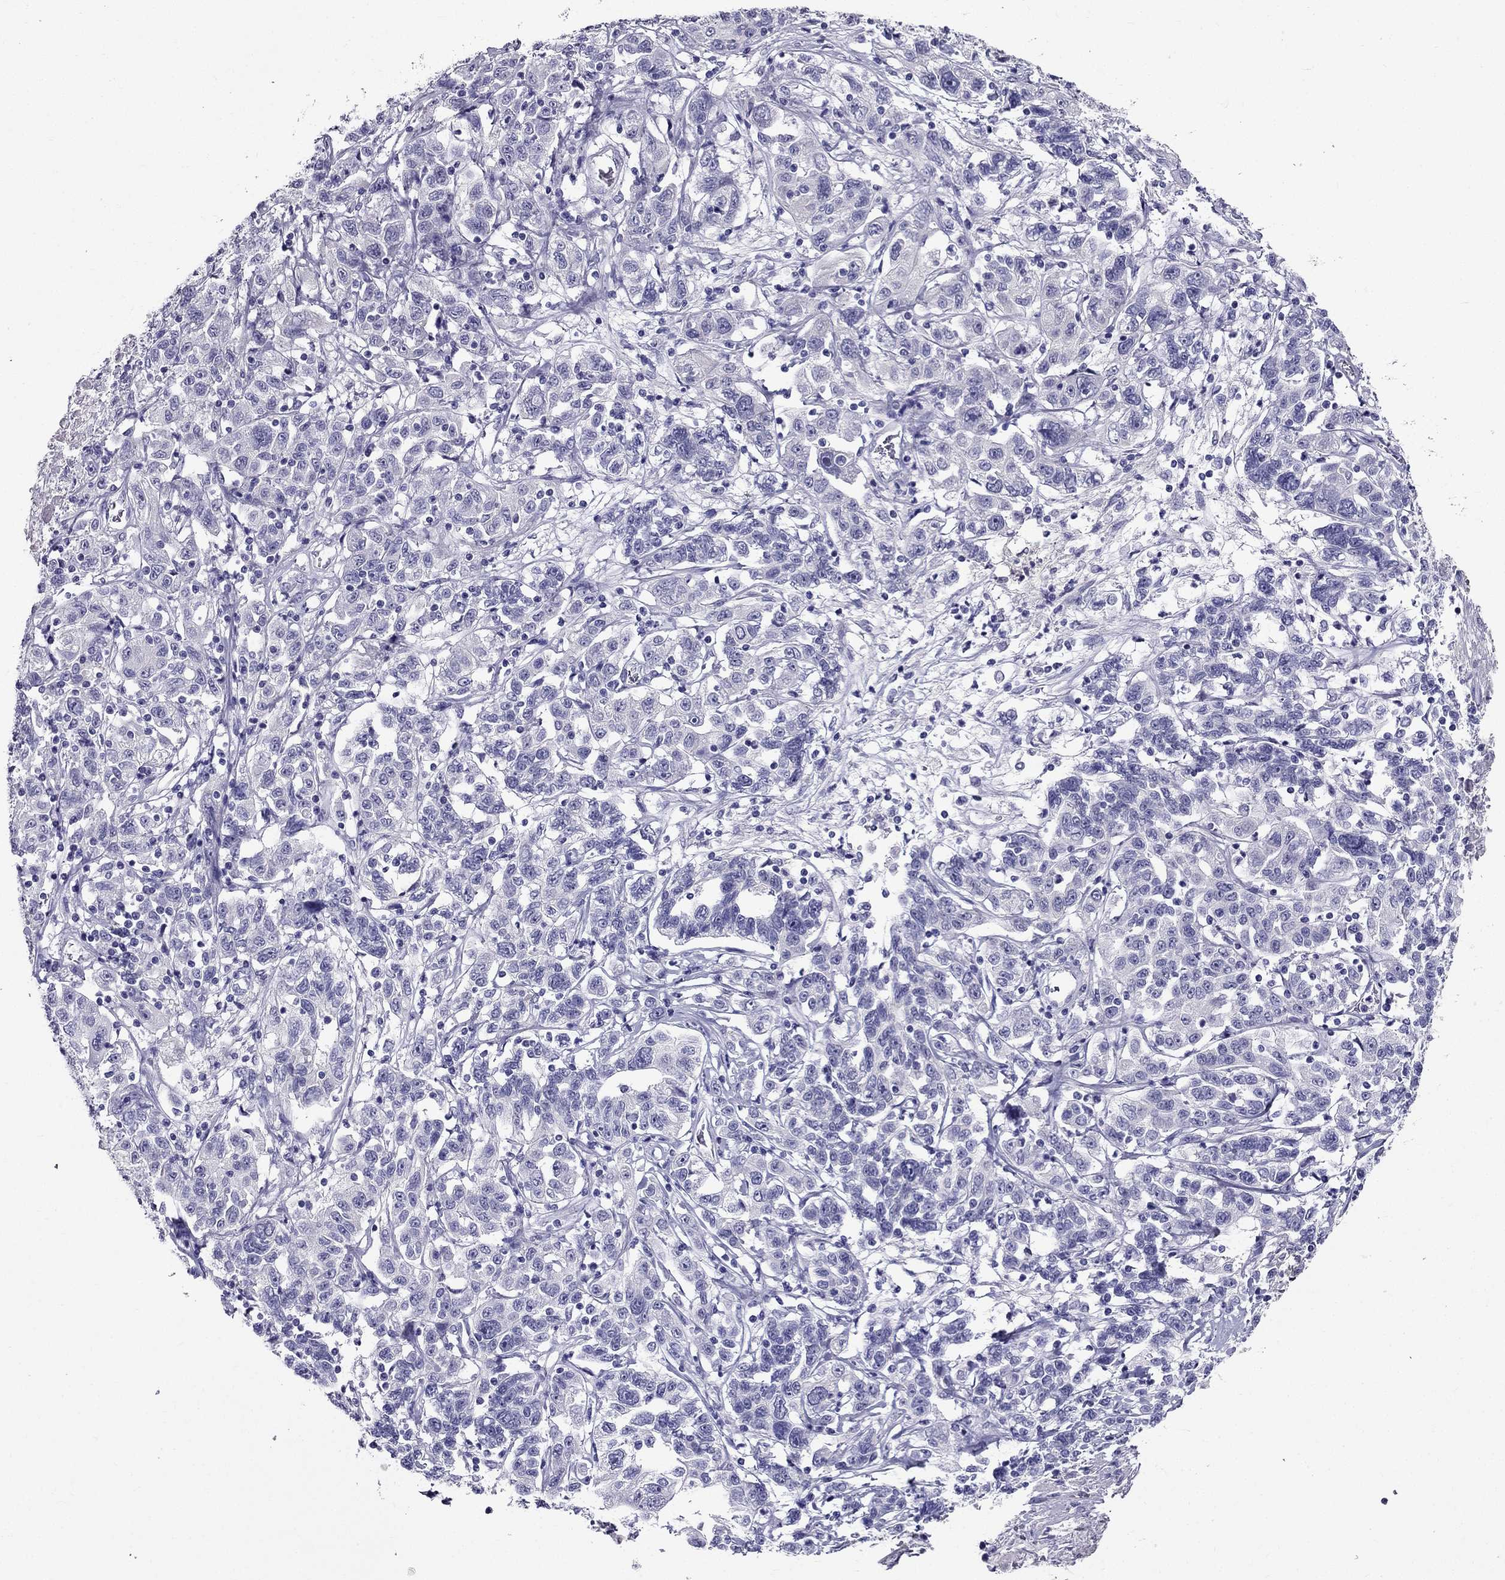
{"staining": {"intensity": "negative", "quantity": "none", "location": "none"}, "tissue": "liver cancer", "cell_type": "Tumor cells", "image_type": "cancer", "snomed": [{"axis": "morphology", "description": "Adenocarcinoma, NOS"}, {"axis": "morphology", "description": "Cholangiocarcinoma"}, {"axis": "topography", "description": "Liver"}], "caption": "The immunohistochemistry histopathology image has no significant expression in tumor cells of liver cancer tissue. (Brightfield microscopy of DAB IHC at high magnification).", "gene": "ZNF541", "patient": {"sex": "male", "age": 64}}